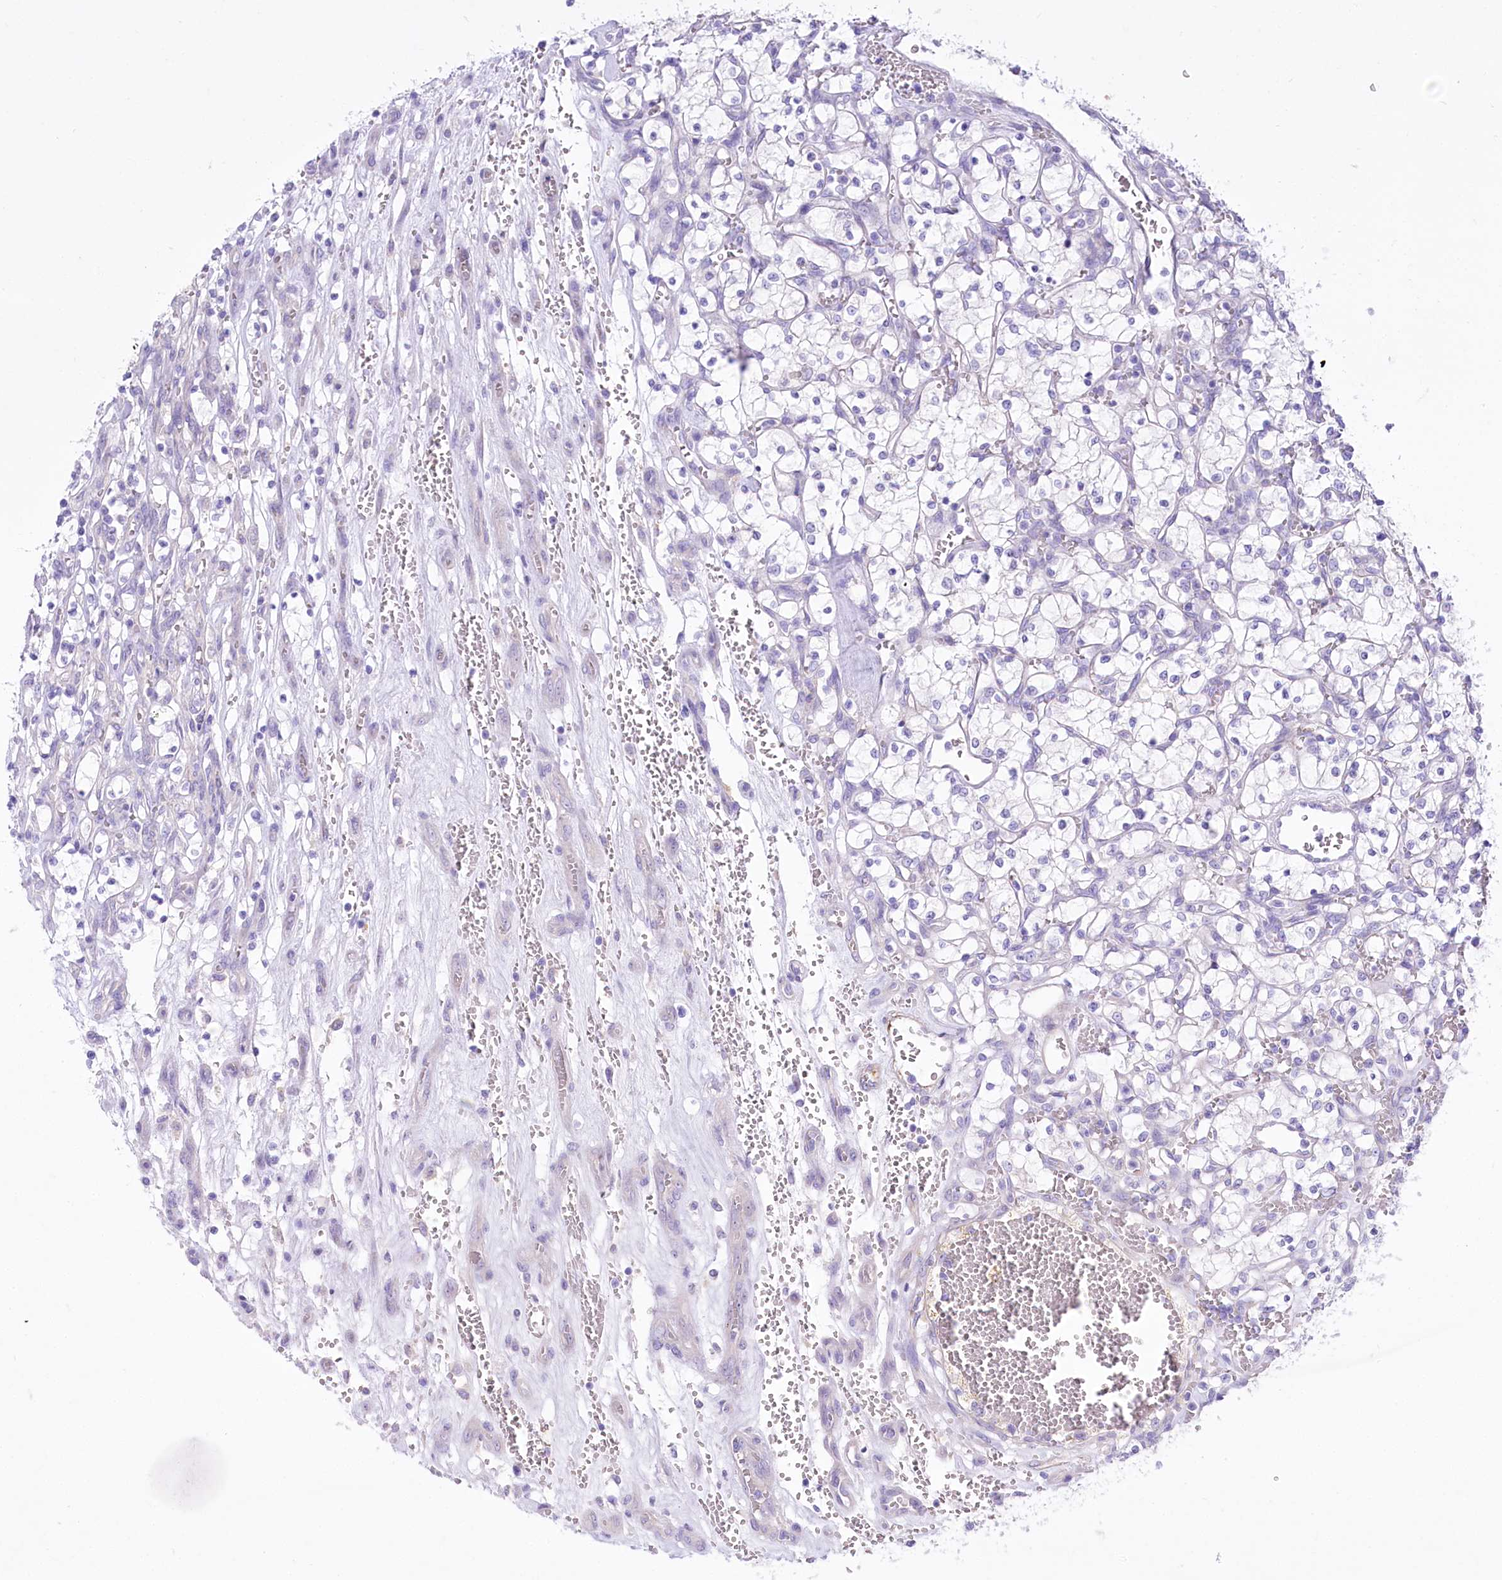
{"staining": {"intensity": "negative", "quantity": "none", "location": "none"}, "tissue": "renal cancer", "cell_type": "Tumor cells", "image_type": "cancer", "snomed": [{"axis": "morphology", "description": "Adenocarcinoma, NOS"}, {"axis": "topography", "description": "Kidney"}], "caption": "Renal cancer (adenocarcinoma) was stained to show a protein in brown. There is no significant staining in tumor cells.", "gene": "LRRC34", "patient": {"sex": "female", "age": 69}}